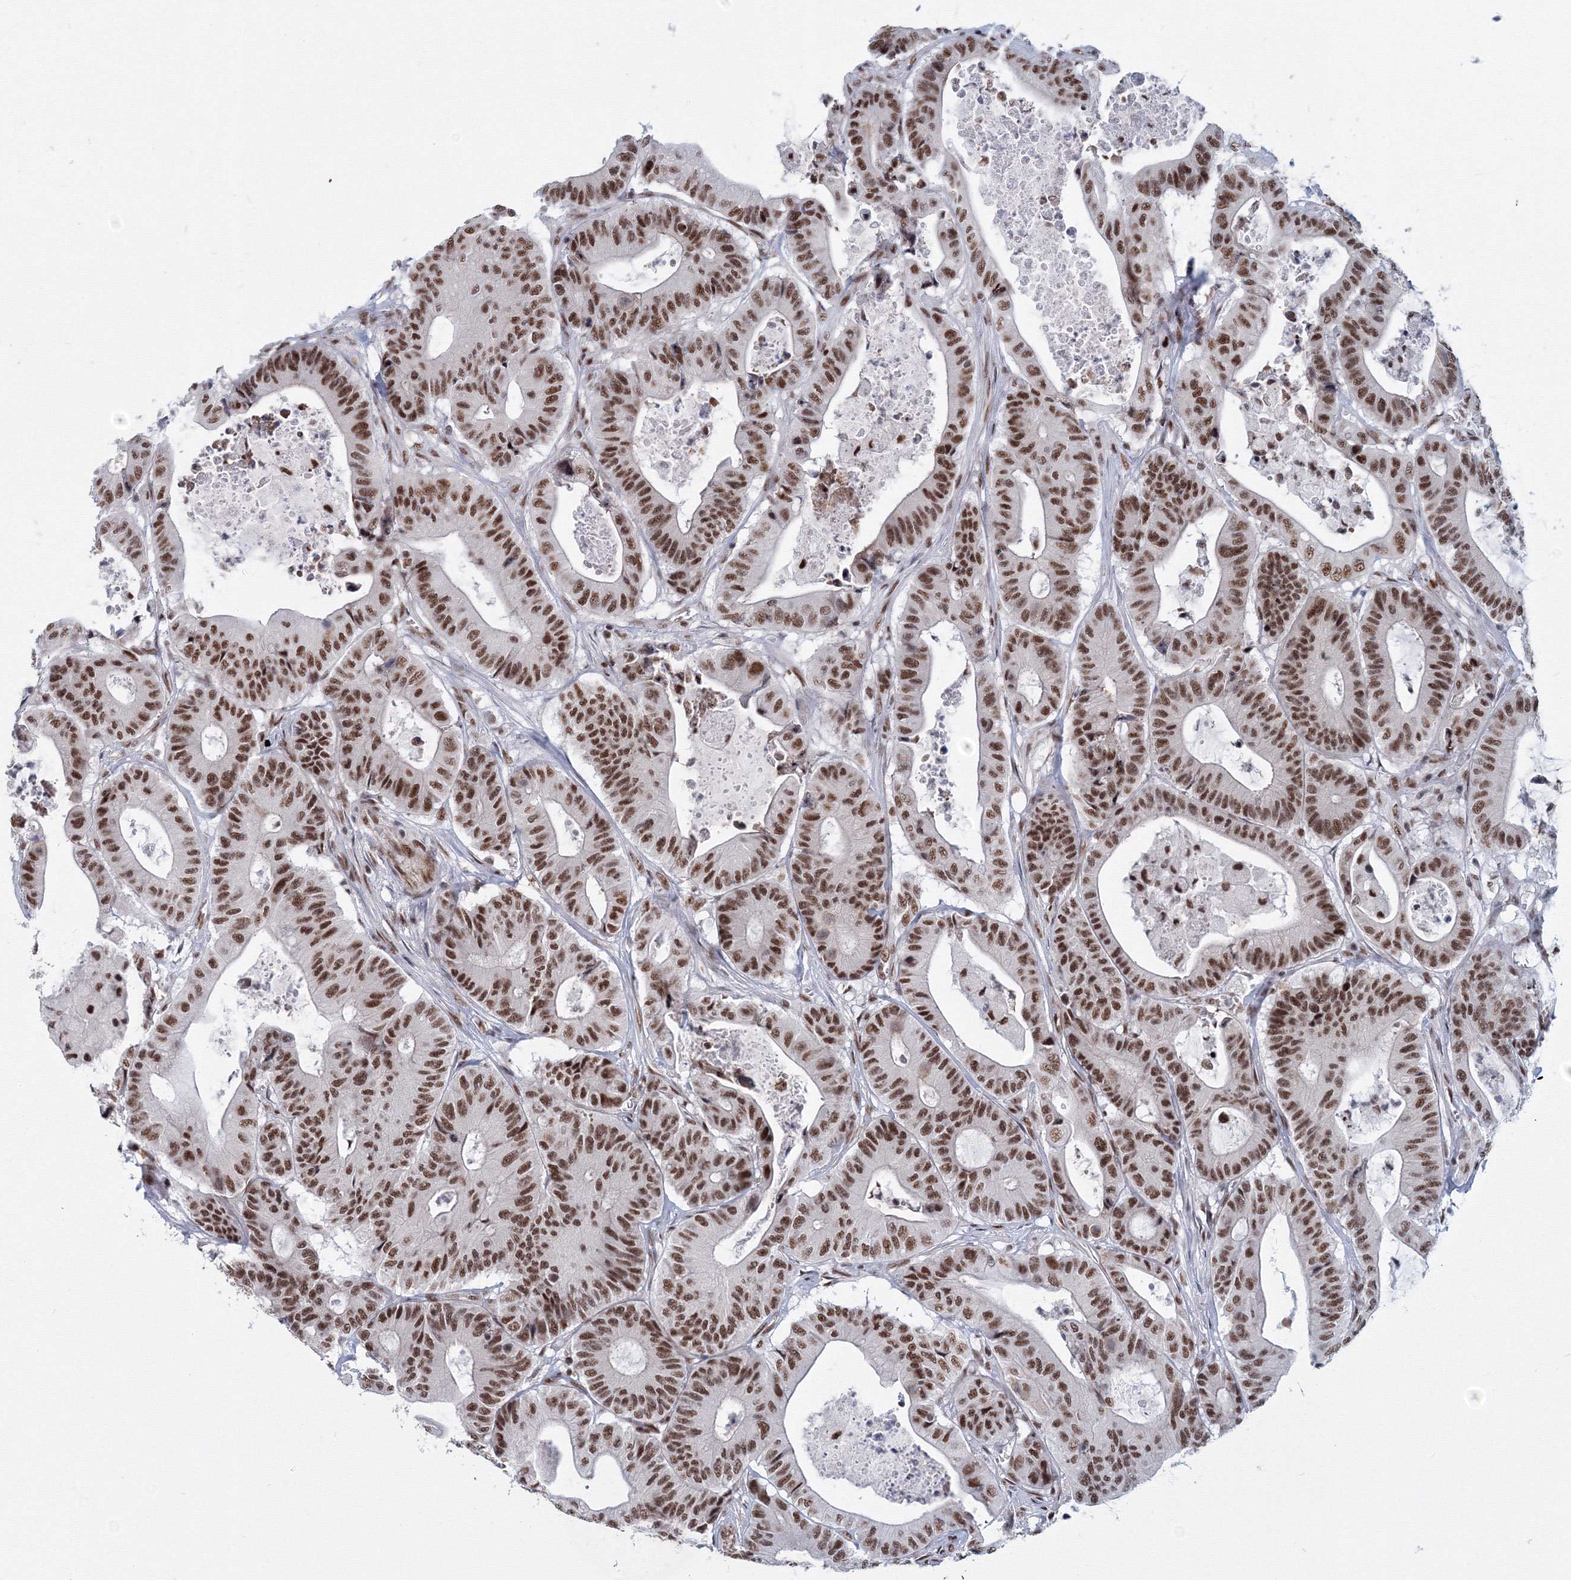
{"staining": {"intensity": "strong", "quantity": ">75%", "location": "nuclear"}, "tissue": "colorectal cancer", "cell_type": "Tumor cells", "image_type": "cancer", "snomed": [{"axis": "morphology", "description": "Adenocarcinoma, NOS"}, {"axis": "topography", "description": "Colon"}], "caption": "Colorectal cancer (adenocarcinoma) stained for a protein displays strong nuclear positivity in tumor cells.", "gene": "SF3B6", "patient": {"sex": "female", "age": 84}}